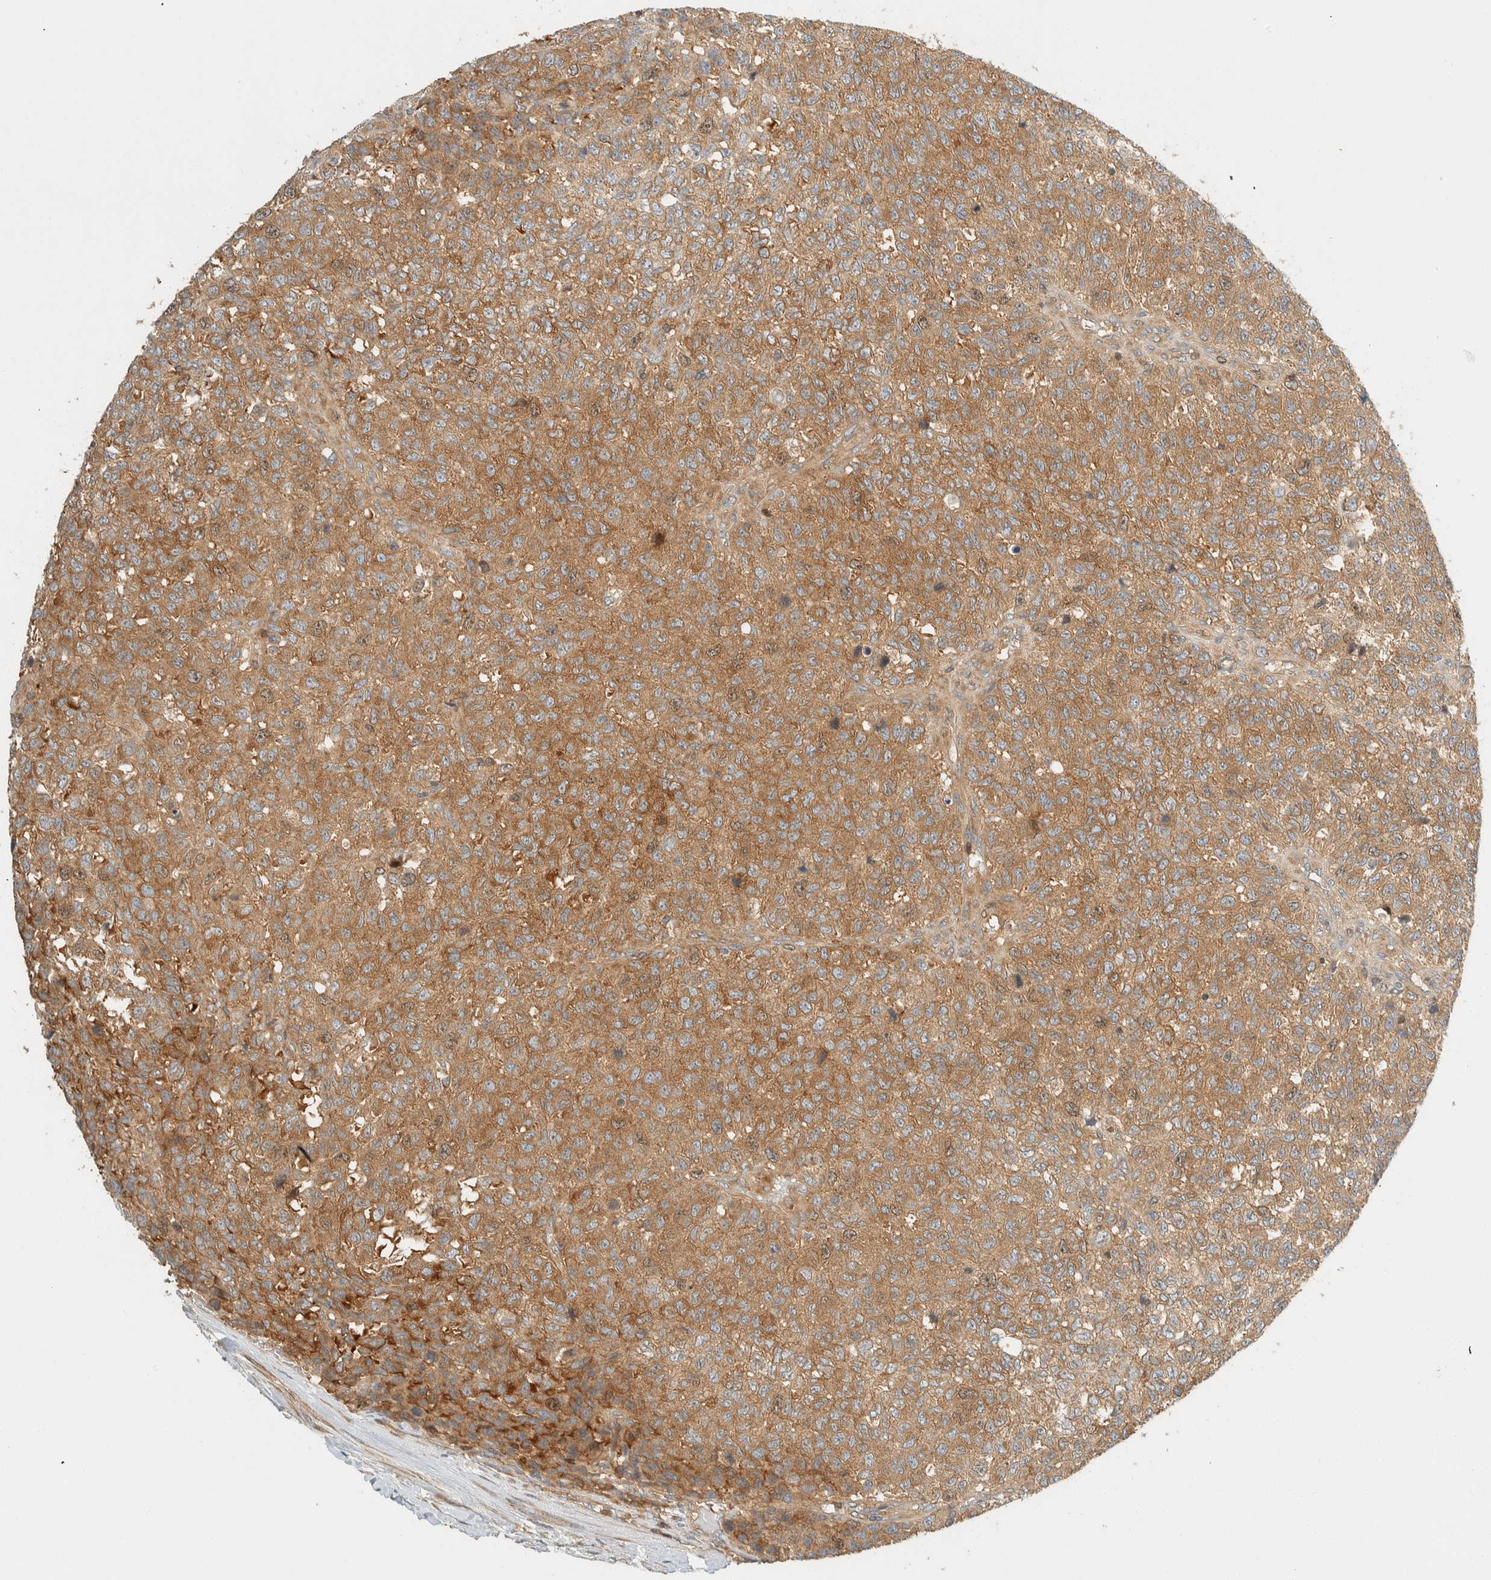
{"staining": {"intensity": "moderate", "quantity": ">75%", "location": "cytoplasmic/membranous"}, "tissue": "testis cancer", "cell_type": "Tumor cells", "image_type": "cancer", "snomed": [{"axis": "morphology", "description": "Seminoma, NOS"}, {"axis": "topography", "description": "Testis"}], "caption": "Immunohistochemistry (DAB) staining of testis seminoma shows moderate cytoplasmic/membranous protein expression in approximately >75% of tumor cells.", "gene": "ARFGEF1", "patient": {"sex": "male", "age": 59}}